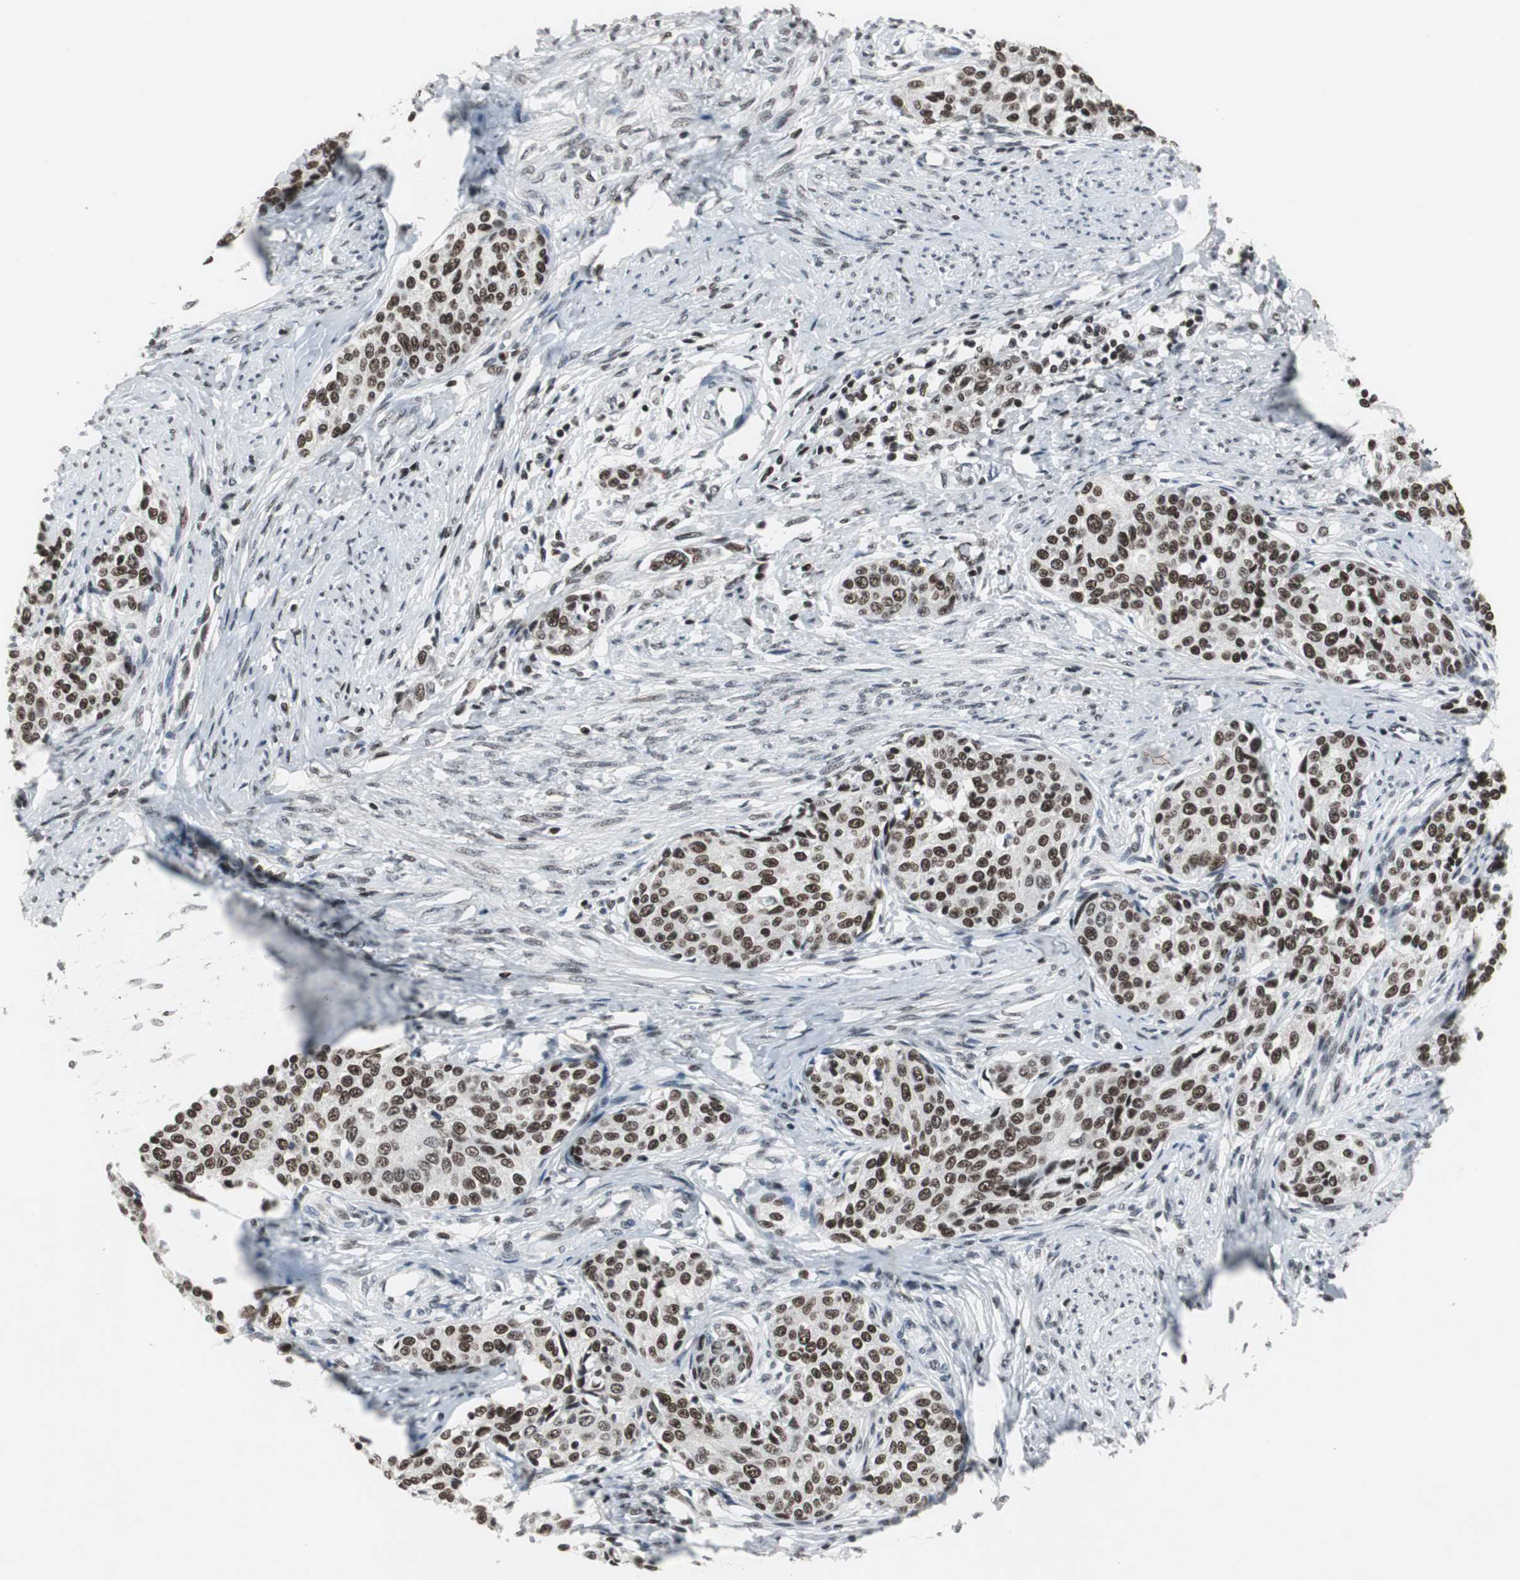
{"staining": {"intensity": "strong", "quantity": ">75%", "location": "nuclear"}, "tissue": "cervical cancer", "cell_type": "Tumor cells", "image_type": "cancer", "snomed": [{"axis": "morphology", "description": "Squamous cell carcinoma, NOS"}, {"axis": "morphology", "description": "Adenocarcinoma, NOS"}, {"axis": "topography", "description": "Cervix"}], "caption": "DAB immunohistochemical staining of adenocarcinoma (cervical) demonstrates strong nuclear protein expression in about >75% of tumor cells. Ihc stains the protein of interest in brown and the nuclei are stained blue.", "gene": "RAD9A", "patient": {"sex": "female", "age": 52}}